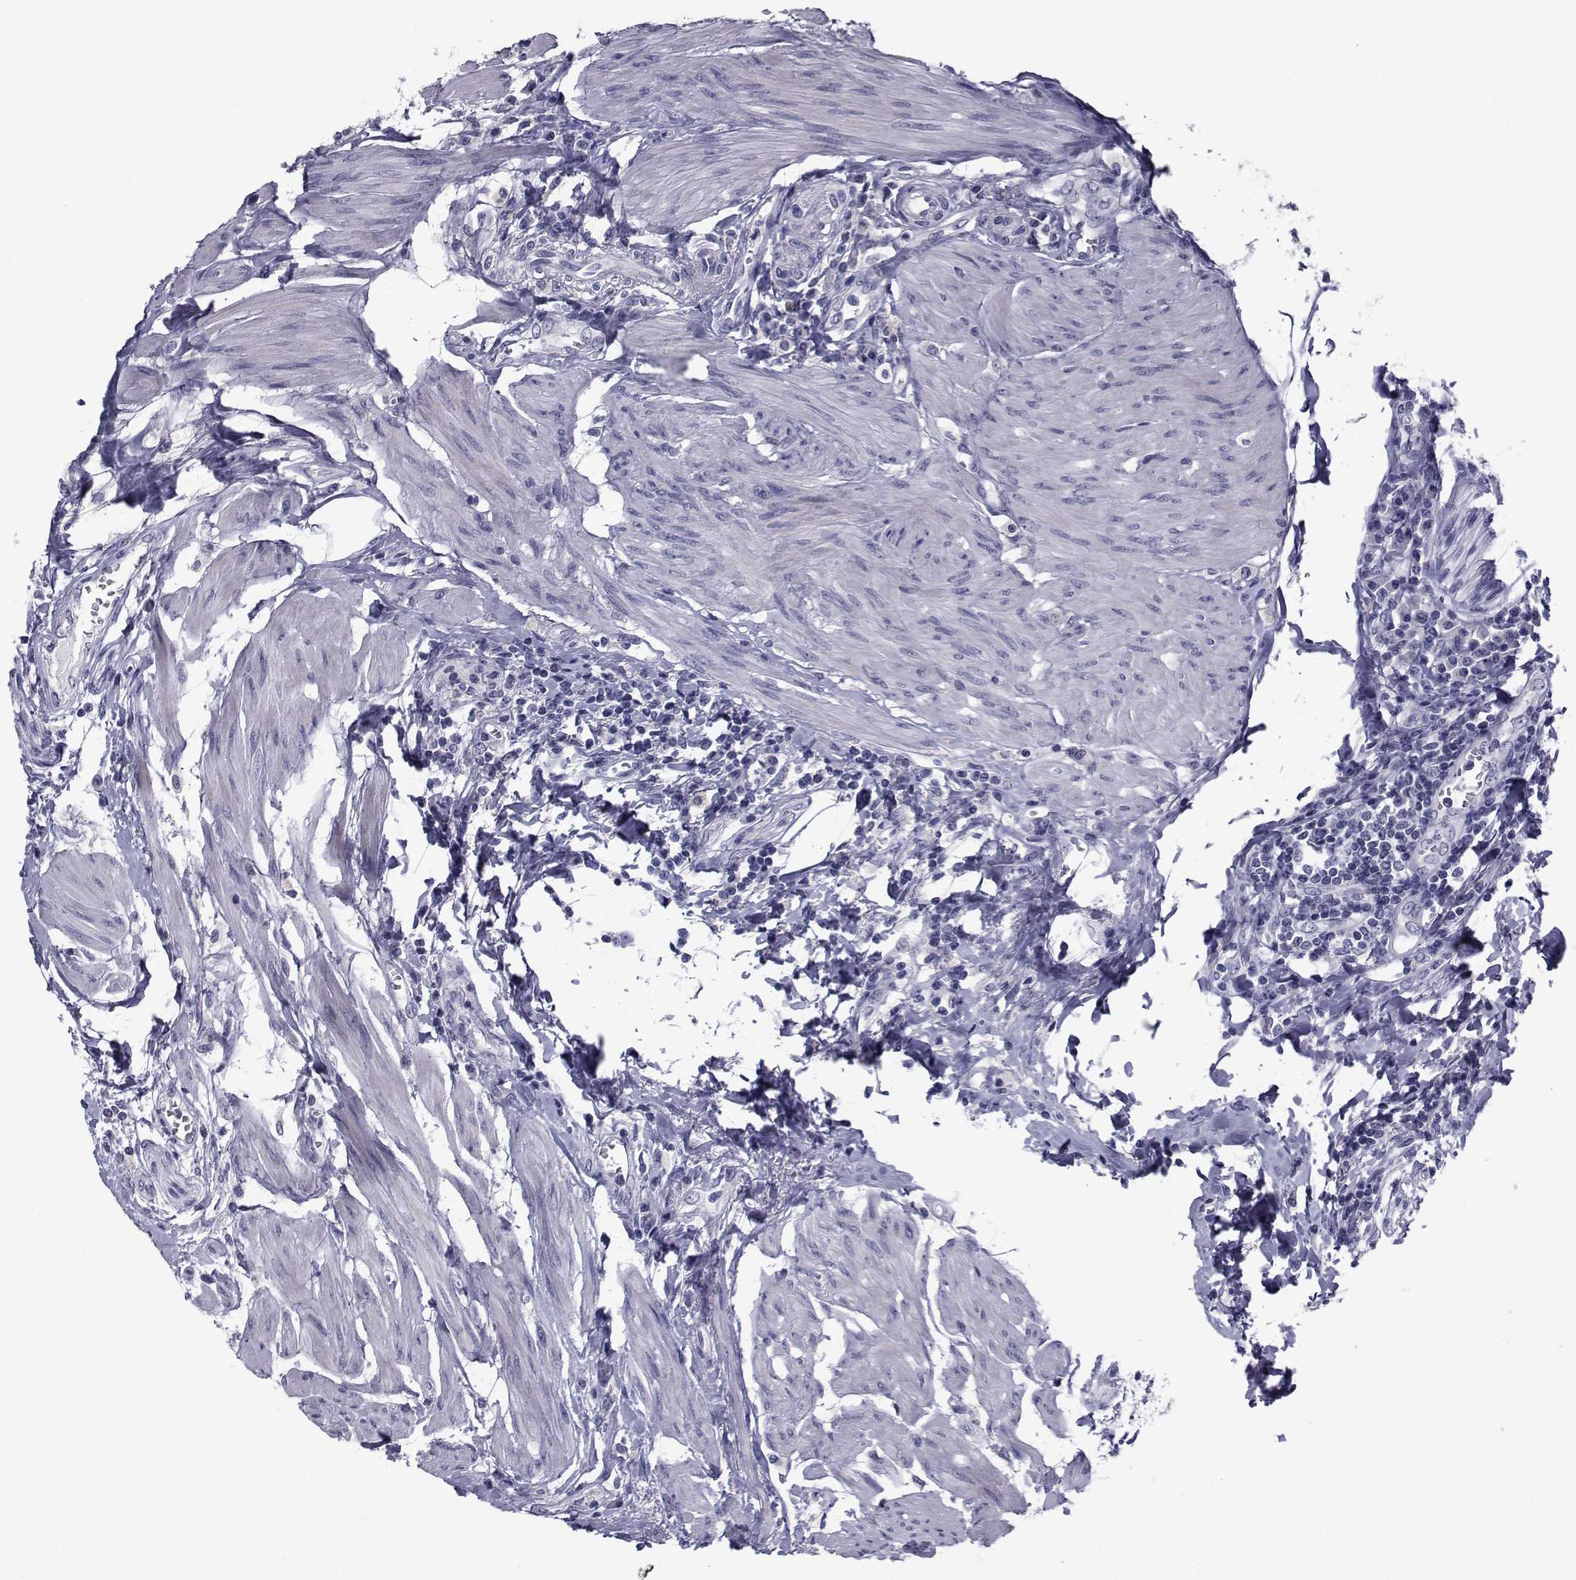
{"staining": {"intensity": "negative", "quantity": "none", "location": "none"}, "tissue": "urothelial cancer", "cell_type": "Tumor cells", "image_type": "cancer", "snomed": [{"axis": "morphology", "description": "Urothelial carcinoma, High grade"}, {"axis": "topography", "description": "Urinary bladder"}], "caption": "A high-resolution photomicrograph shows immunohistochemistry (IHC) staining of urothelial carcinoma (high-grade), which exhibits no significant positivity in tumor cells.", "gene": "CHRNA1", "patient": {"sex": "female", "age": 58}}